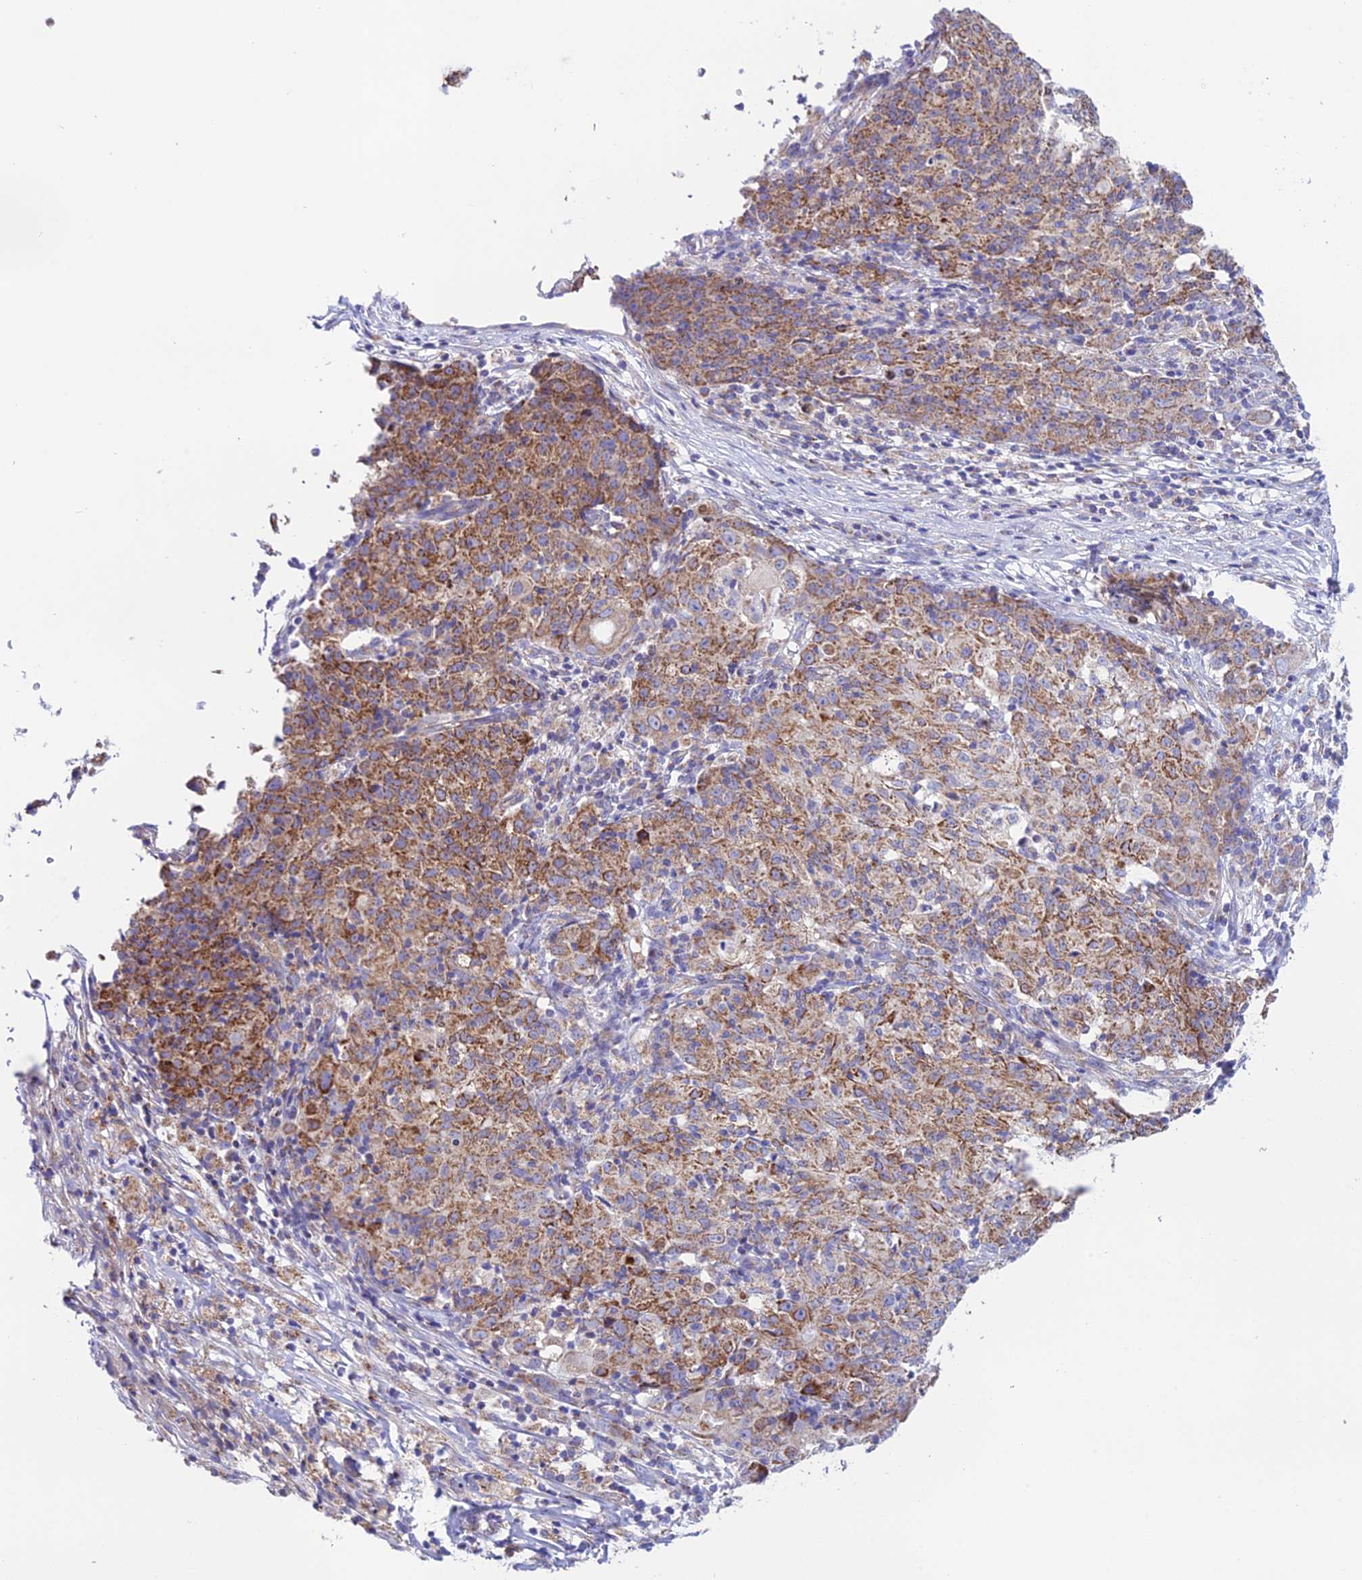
{"staining": {"intensity": "moderate", "quantity": ">75%", "location": "cytoplasmic/membranous"}, "tissue": "ovarian cancer", "cell_type": "Tumor cells", "image_type": "cancer", "snomed": [{"axis": "morphology", "description": "Carcinoma, endometroid"}, {"axis": "topography", "description": "Ovary"}], "caption": "This is an image of immunohistochemistry (IHC) staining of endometroid carcinoma (ovarian), which shows moderate positivity in the cytoplasmic/membranous of tumor cells.", "gene": "HSDL2", "patient": {"sex": "female", "age": 42}}